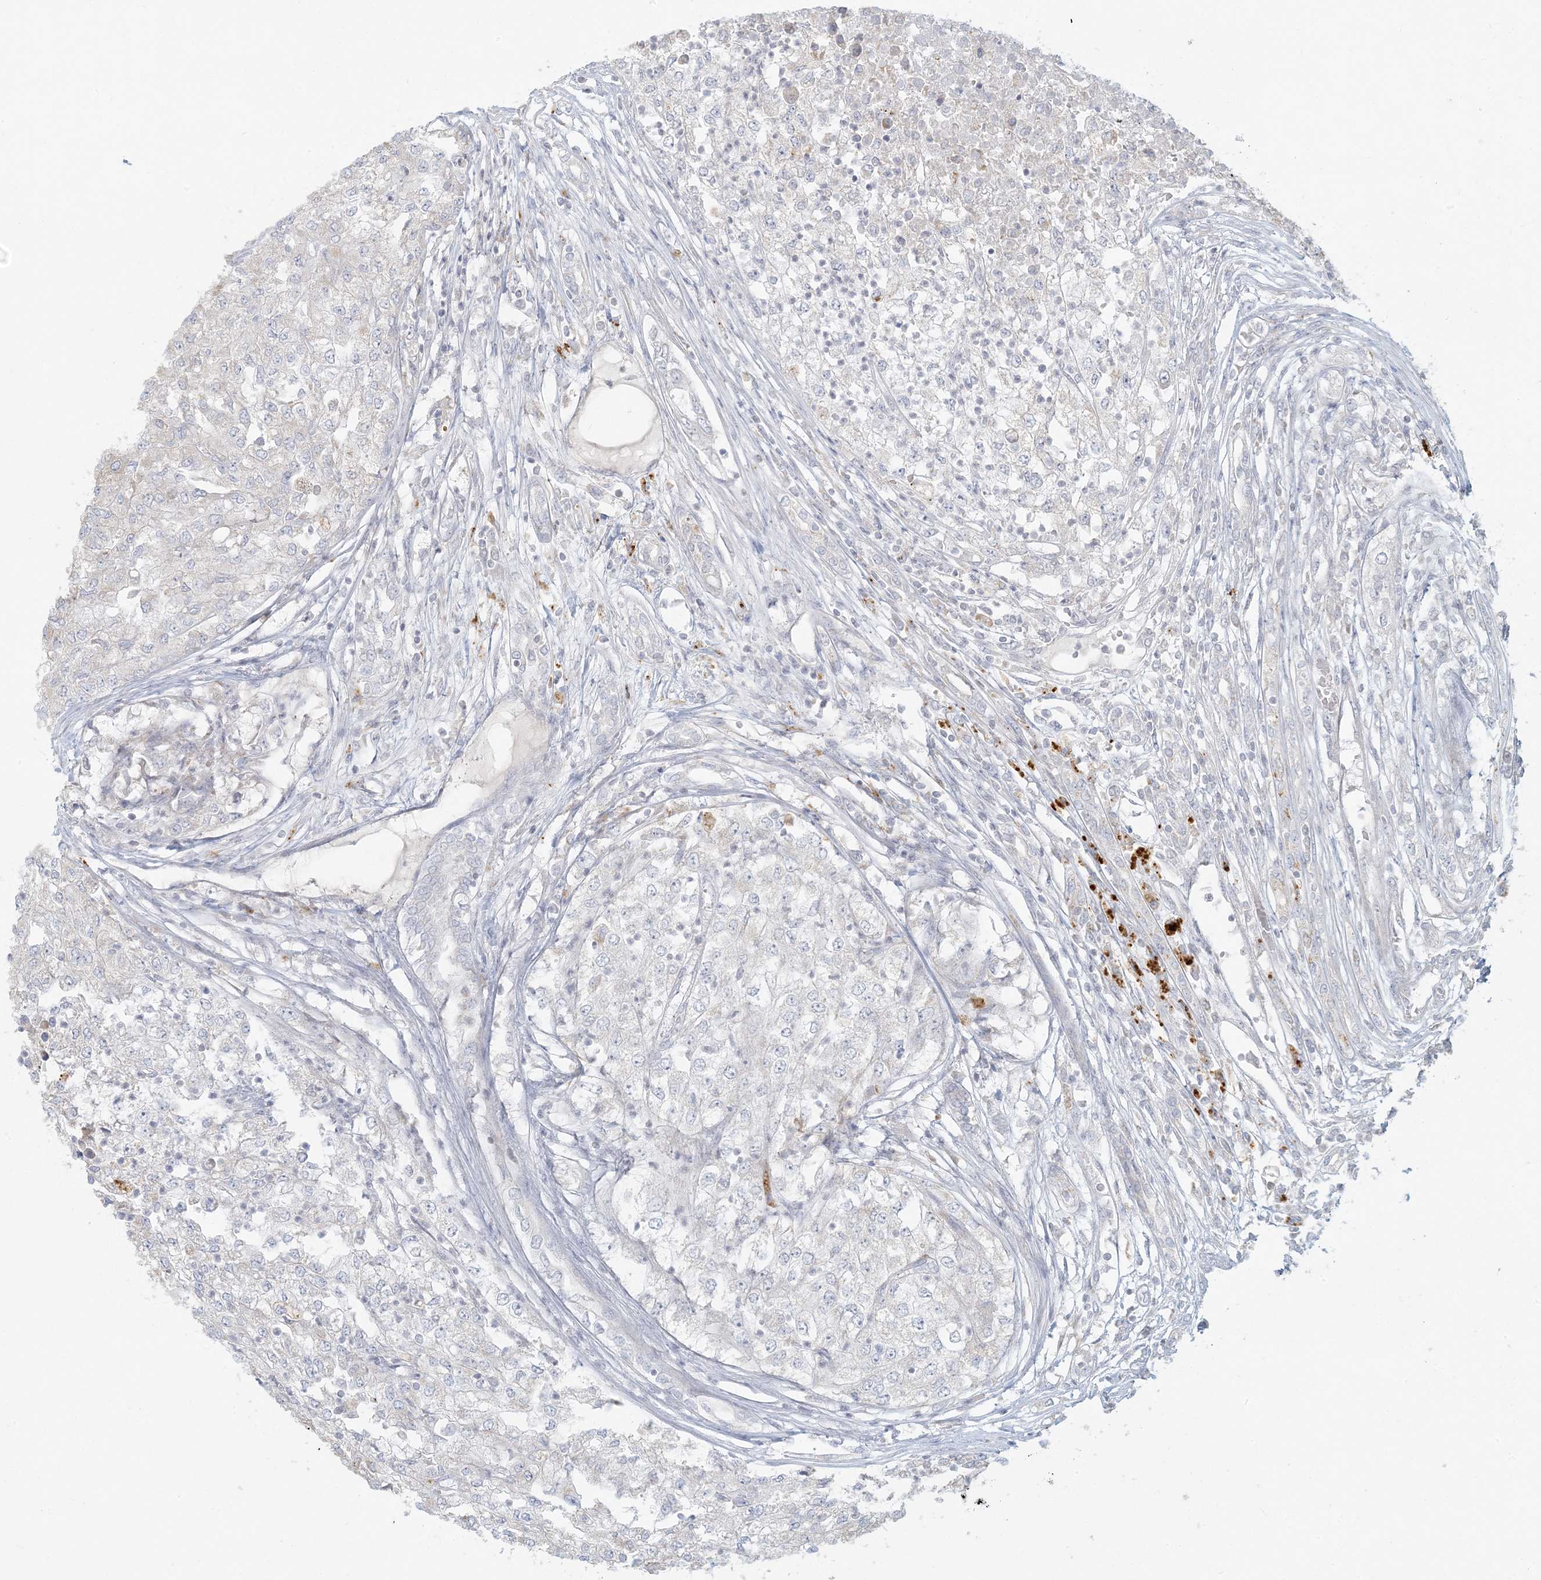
{"staining": {"intensity": "negative", "quantity": "none", "location": "none"}, "tissue": "renal cancer", "cell_type": "Tumor cells", "image_type": "cancer", "snomed": [{"axis": "morphology", "description": "Adenocarcinoma, NOS"}, {"axis": "topography", "description": "Kidney"}], "caption": "Tumor cells show no significant positivity in renal cancer (adenocarcinoma). Brightfield microscopy of IHC stained with DAB (brown) and hematoxylin (blue), captured at high magnification.", "gene": "MCAT", "patient": {"sex": "female", "age": 54}}